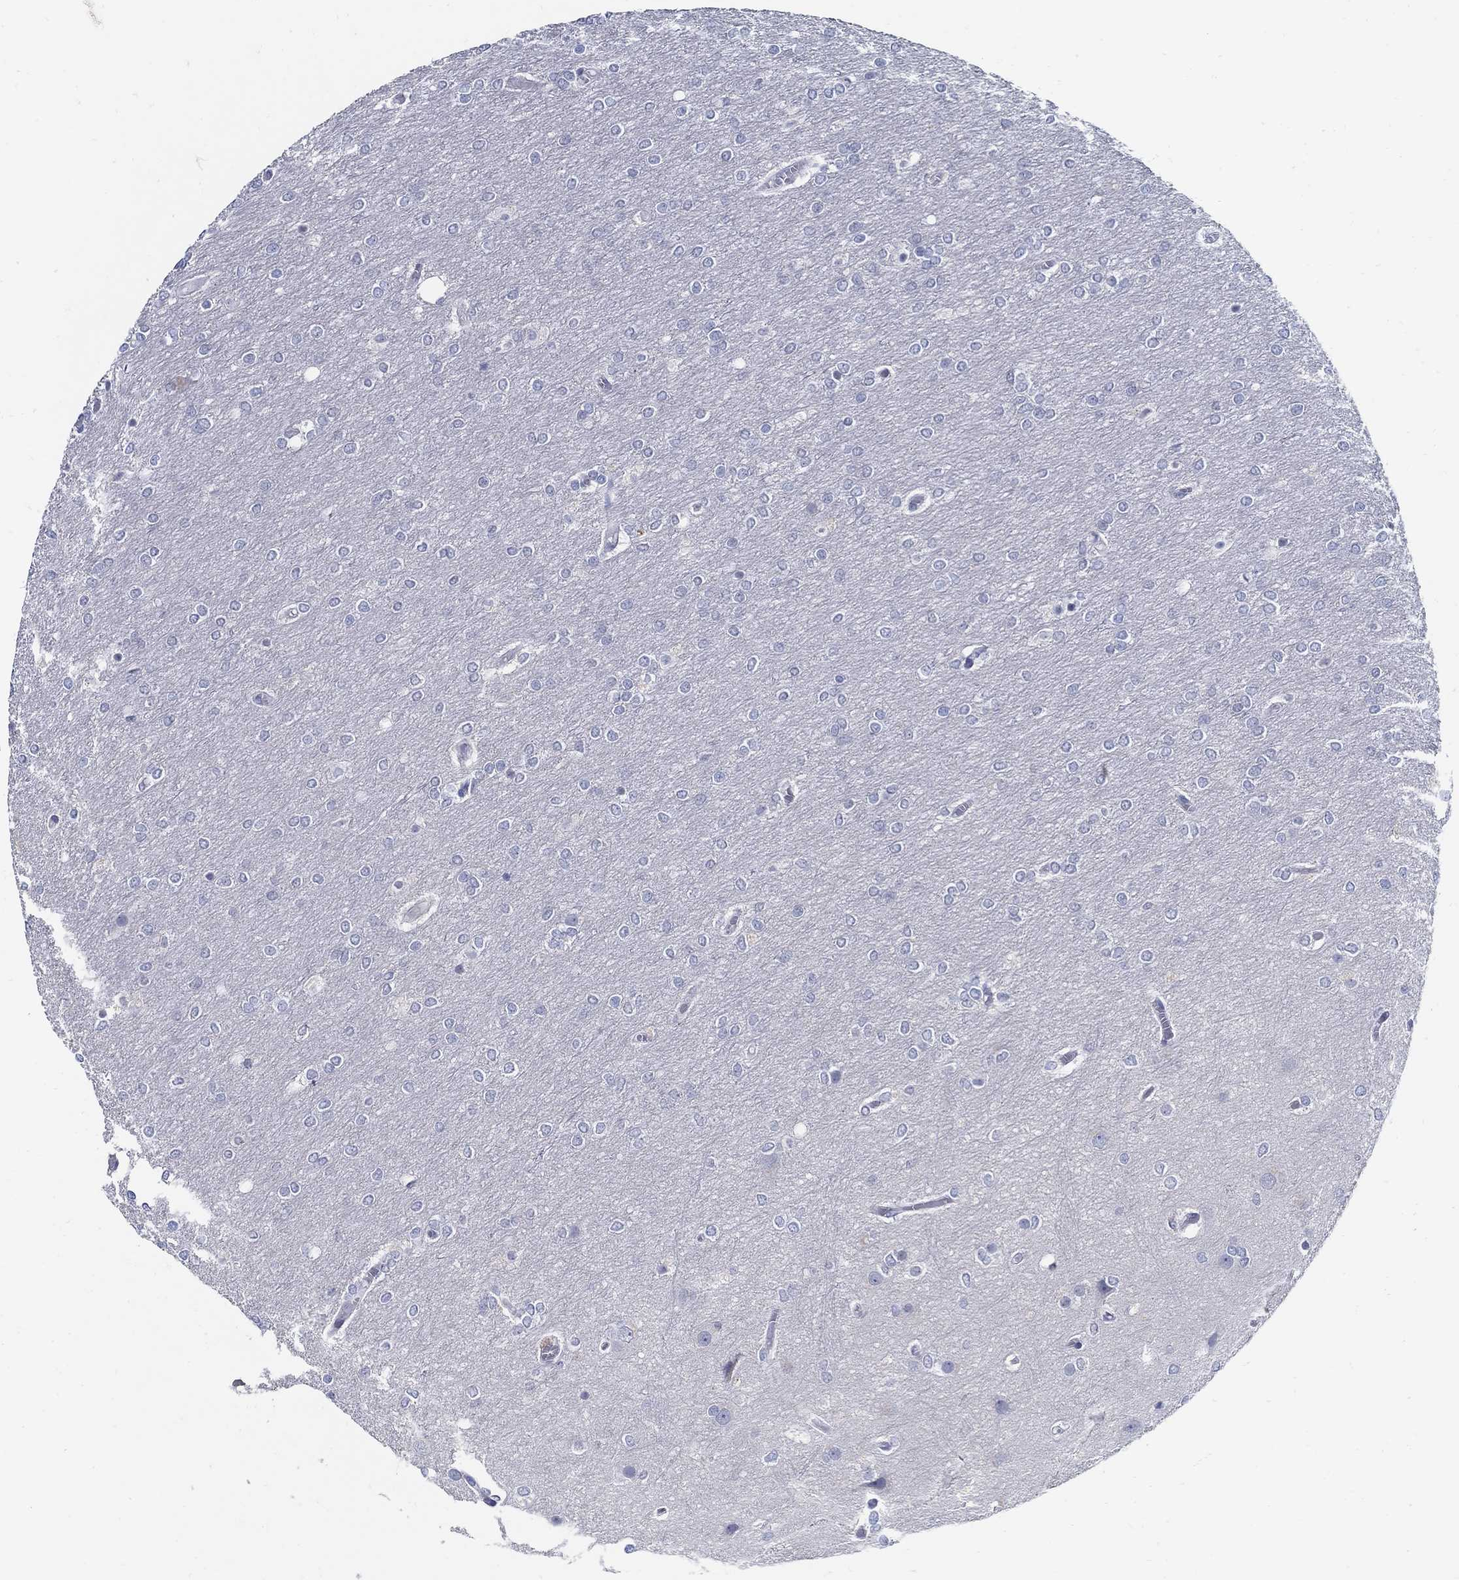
{"staining": {"intensity": "negative", "quantity": "none", "location": "none"}, "tissue": "glioma", "cell_type": "Tumor cells", "image_type": "cancer", "snomed": [{"axis": "morphology", "description": "Glioma, malignant, High grade"}, {"axis": "topography", "description": "Brain"}], "caption": "DAB immunohistochemical staining of glioma reveals no significant staining in tumor cells.", "gene": "USP29", "patient": {"sex": "female", "age": 61}}